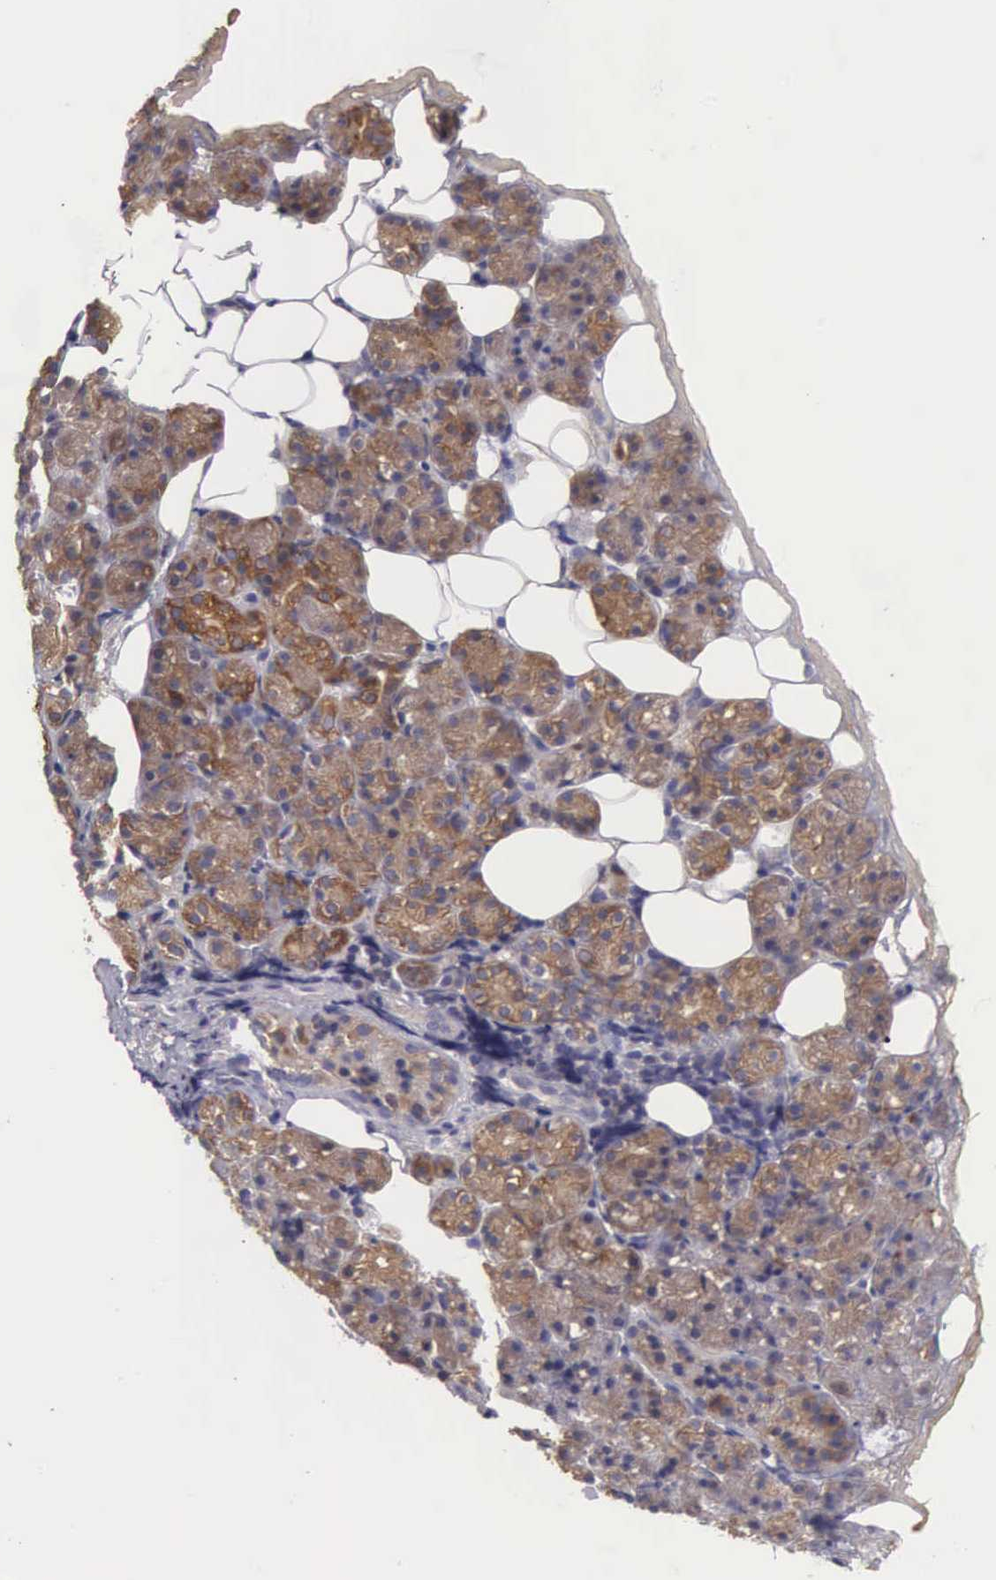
{"staining": {"intensity": "moderate", "quantity": ">75%", "location": "cytoplasmic/membranous"}, "tissue": "salivary gland", "cell_type": "Glandular cells", "image_type": "normal", "snomed": [{"axis": "morphology", "description": "Normal tissue, NOS"}, {"axis": "topography", "description": "Salivary gland"}], "caption": "High-magnification brightfield microscopy of unremarkable salivary gland stained with DAB (3,3'-diaminobenzidine) (brown) and counterstained with hematoxylin (blue). glandular cells exhibit moderate cytoplasmic/membranous staining is present in about>75% of cells.", "gene": "TXLNG", "patient": {"sex": "female", "age": 55}}